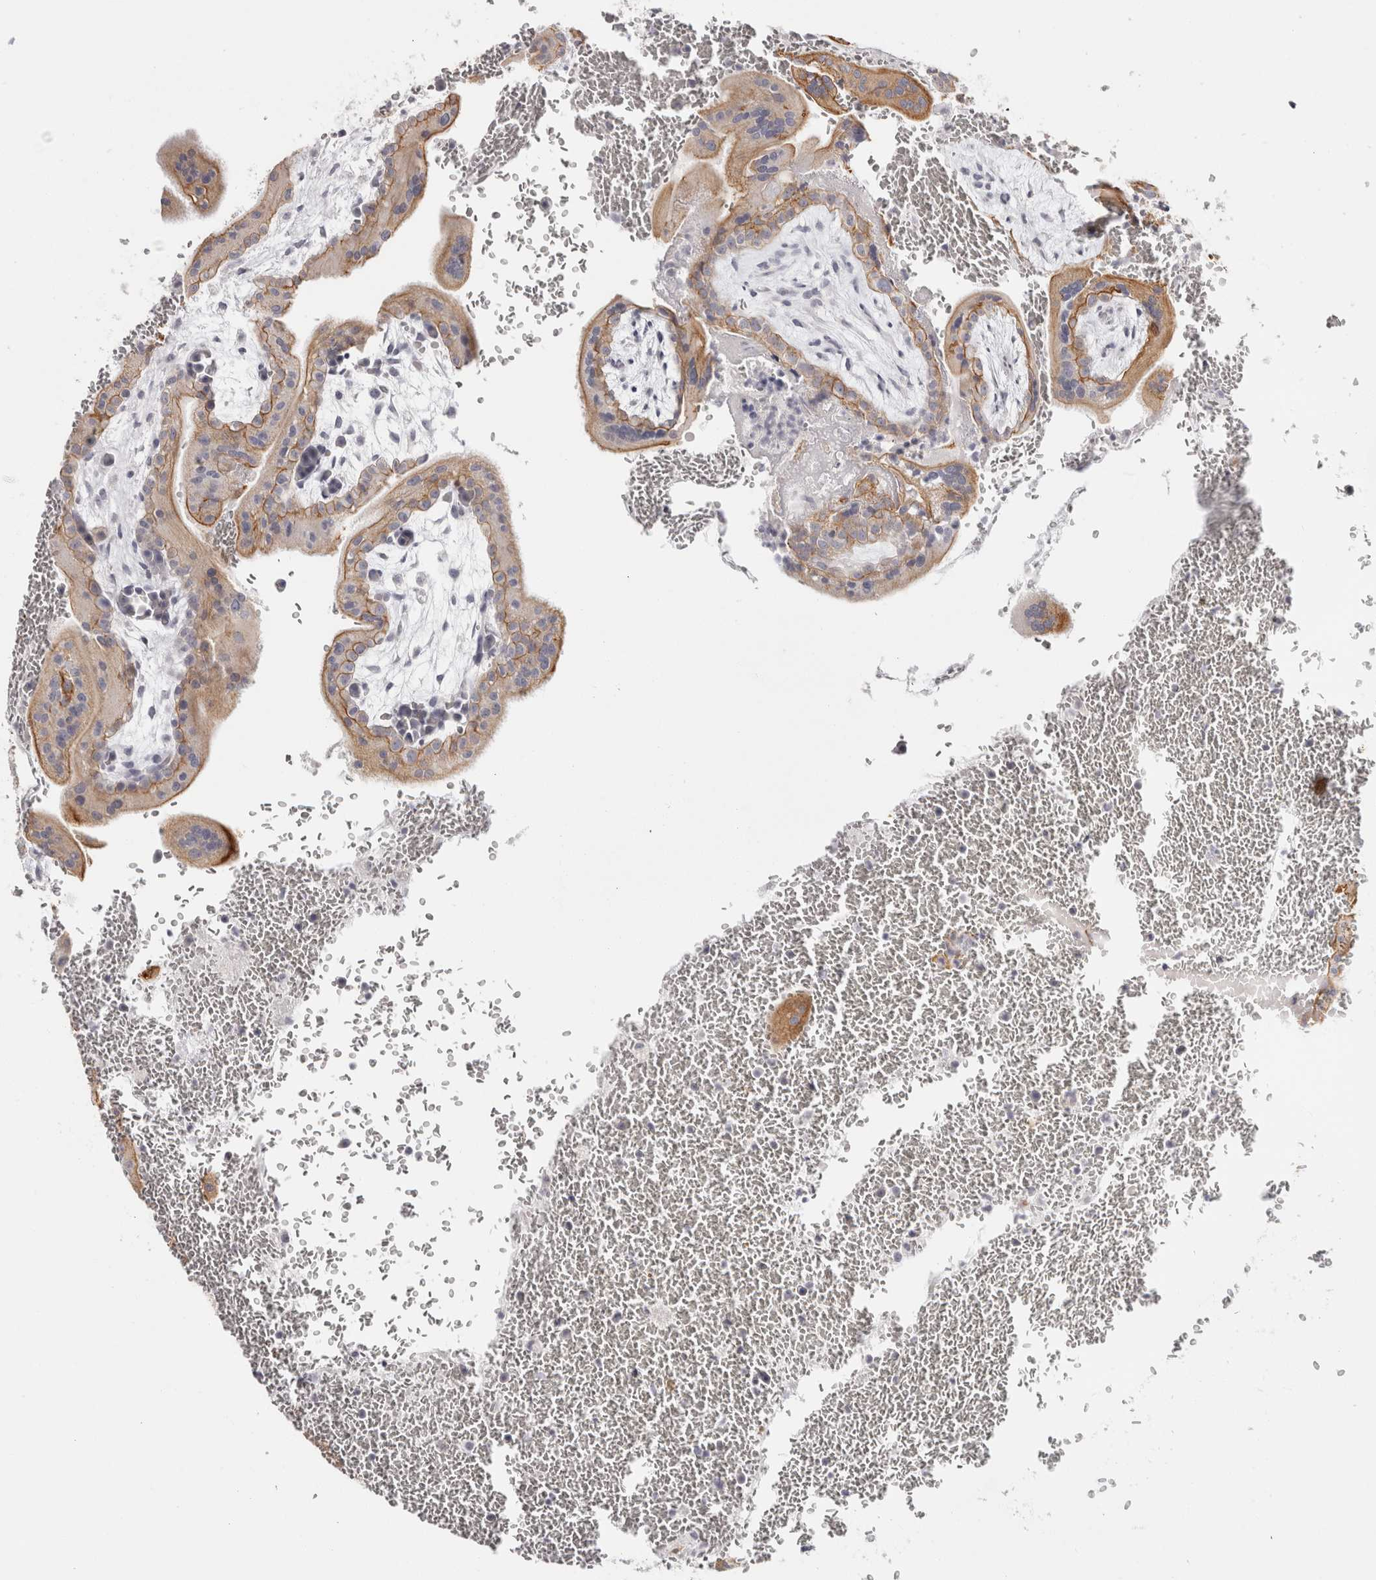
{"staining": {"intensity": "moderate", "quantity": ">75%", "location": "cytoplasmic/membranous"}, "tissue": "placenta", "cell_type": "Trophoblastic cells", "image_type": "normal", "snomed": [{"axis": "morphology", "description": "Normal tissue, NOS"}, {"axis": "topography", "description": "Placenta"}], "caption": "Brown immunohistochemical staining in unremarkable human placenta displays moderate cytoplasmic/membranous positivity in about >75% of trophoblastic cells.", "gene": "RPH3AL", "patient": {"sex": "female", "age": 35}}